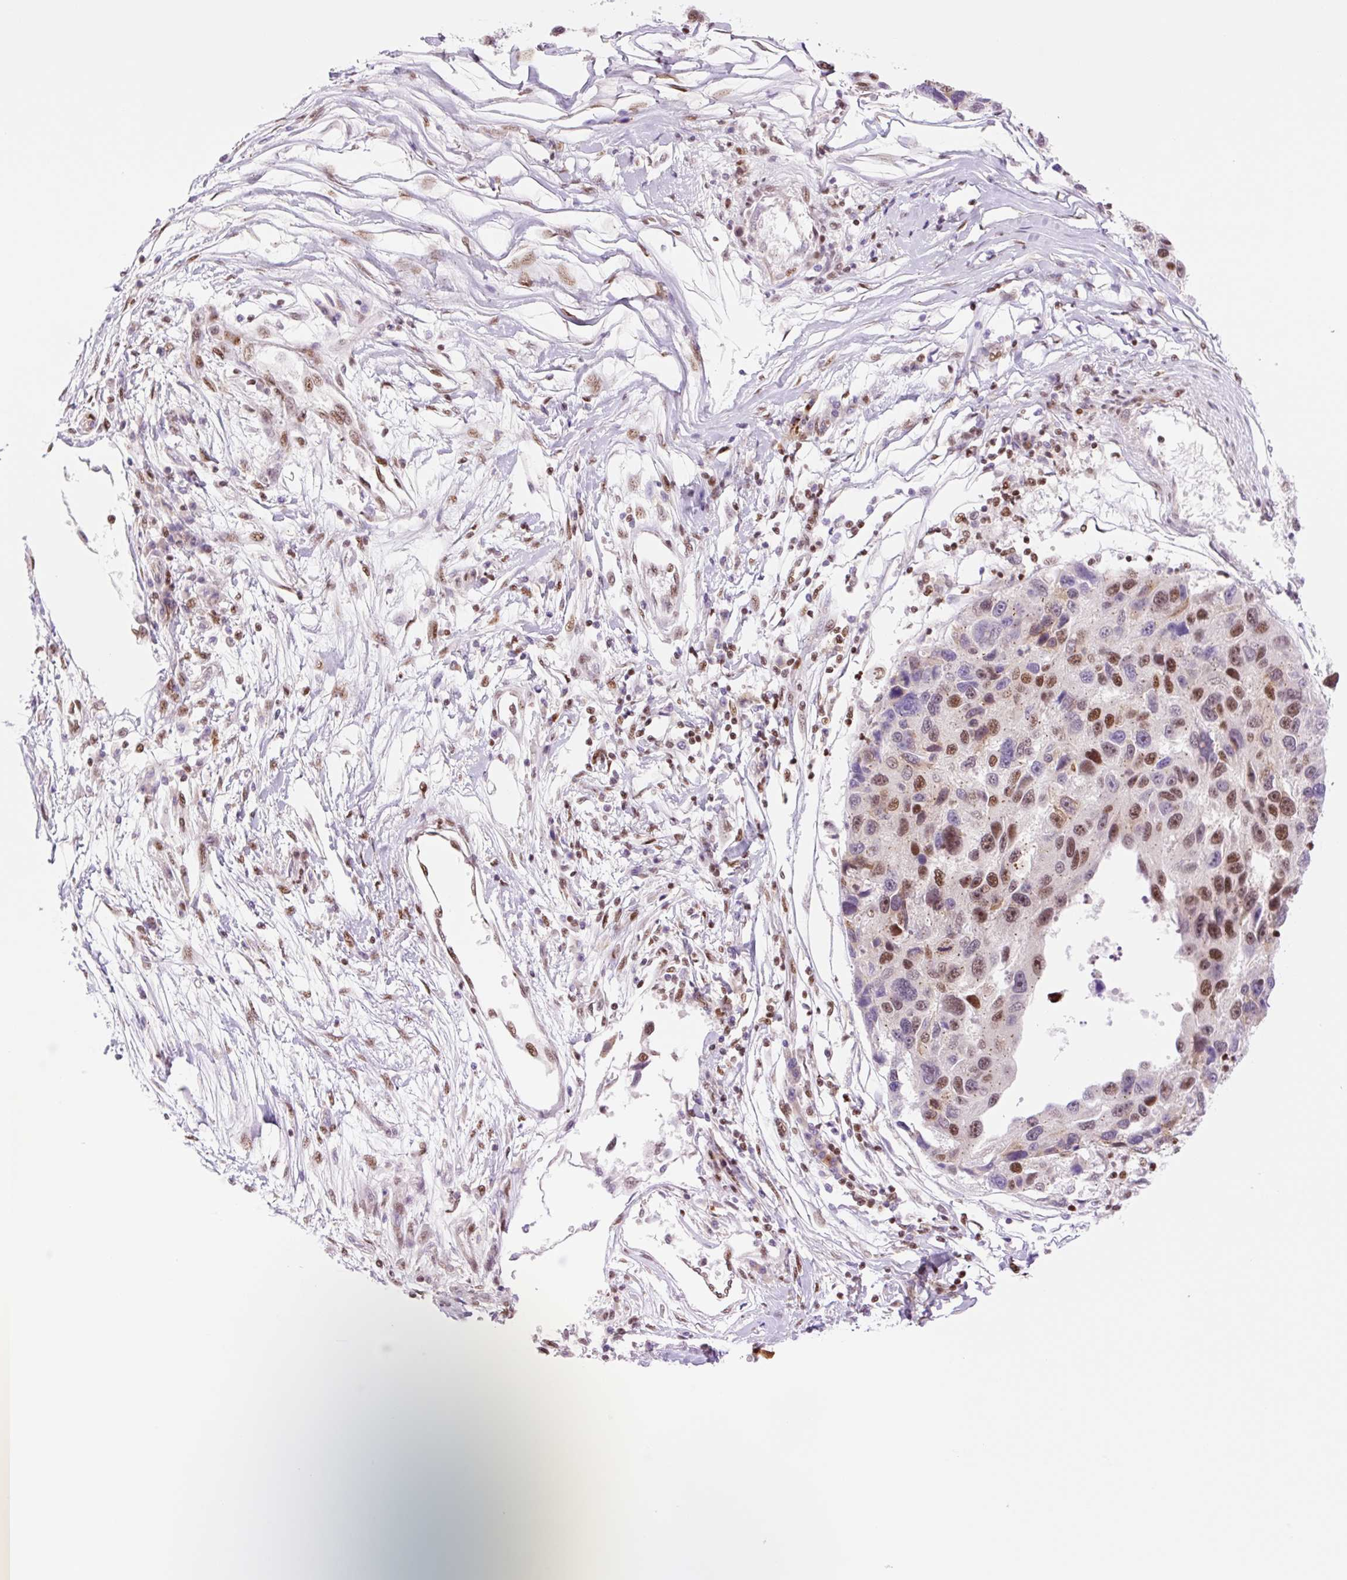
{"staining": {"intensity": "moderate", "quantity": "25%-75%", "location": "nuclear"}, "tissue": "melanoma", "cell_type": "Tumor cells", "image_type": "cancer", "snomed": [{"axis": "morphology", "description": "Malignant melanoma, NOS"}, {"axis": "topography", "description": "Skin"}], "caption": "Malignant melanoma stained for a protein displays moderate nuclear positivity in tumor cells.", "gene": "PRDM11", "patient": {"sex": "male", "age": 53}}